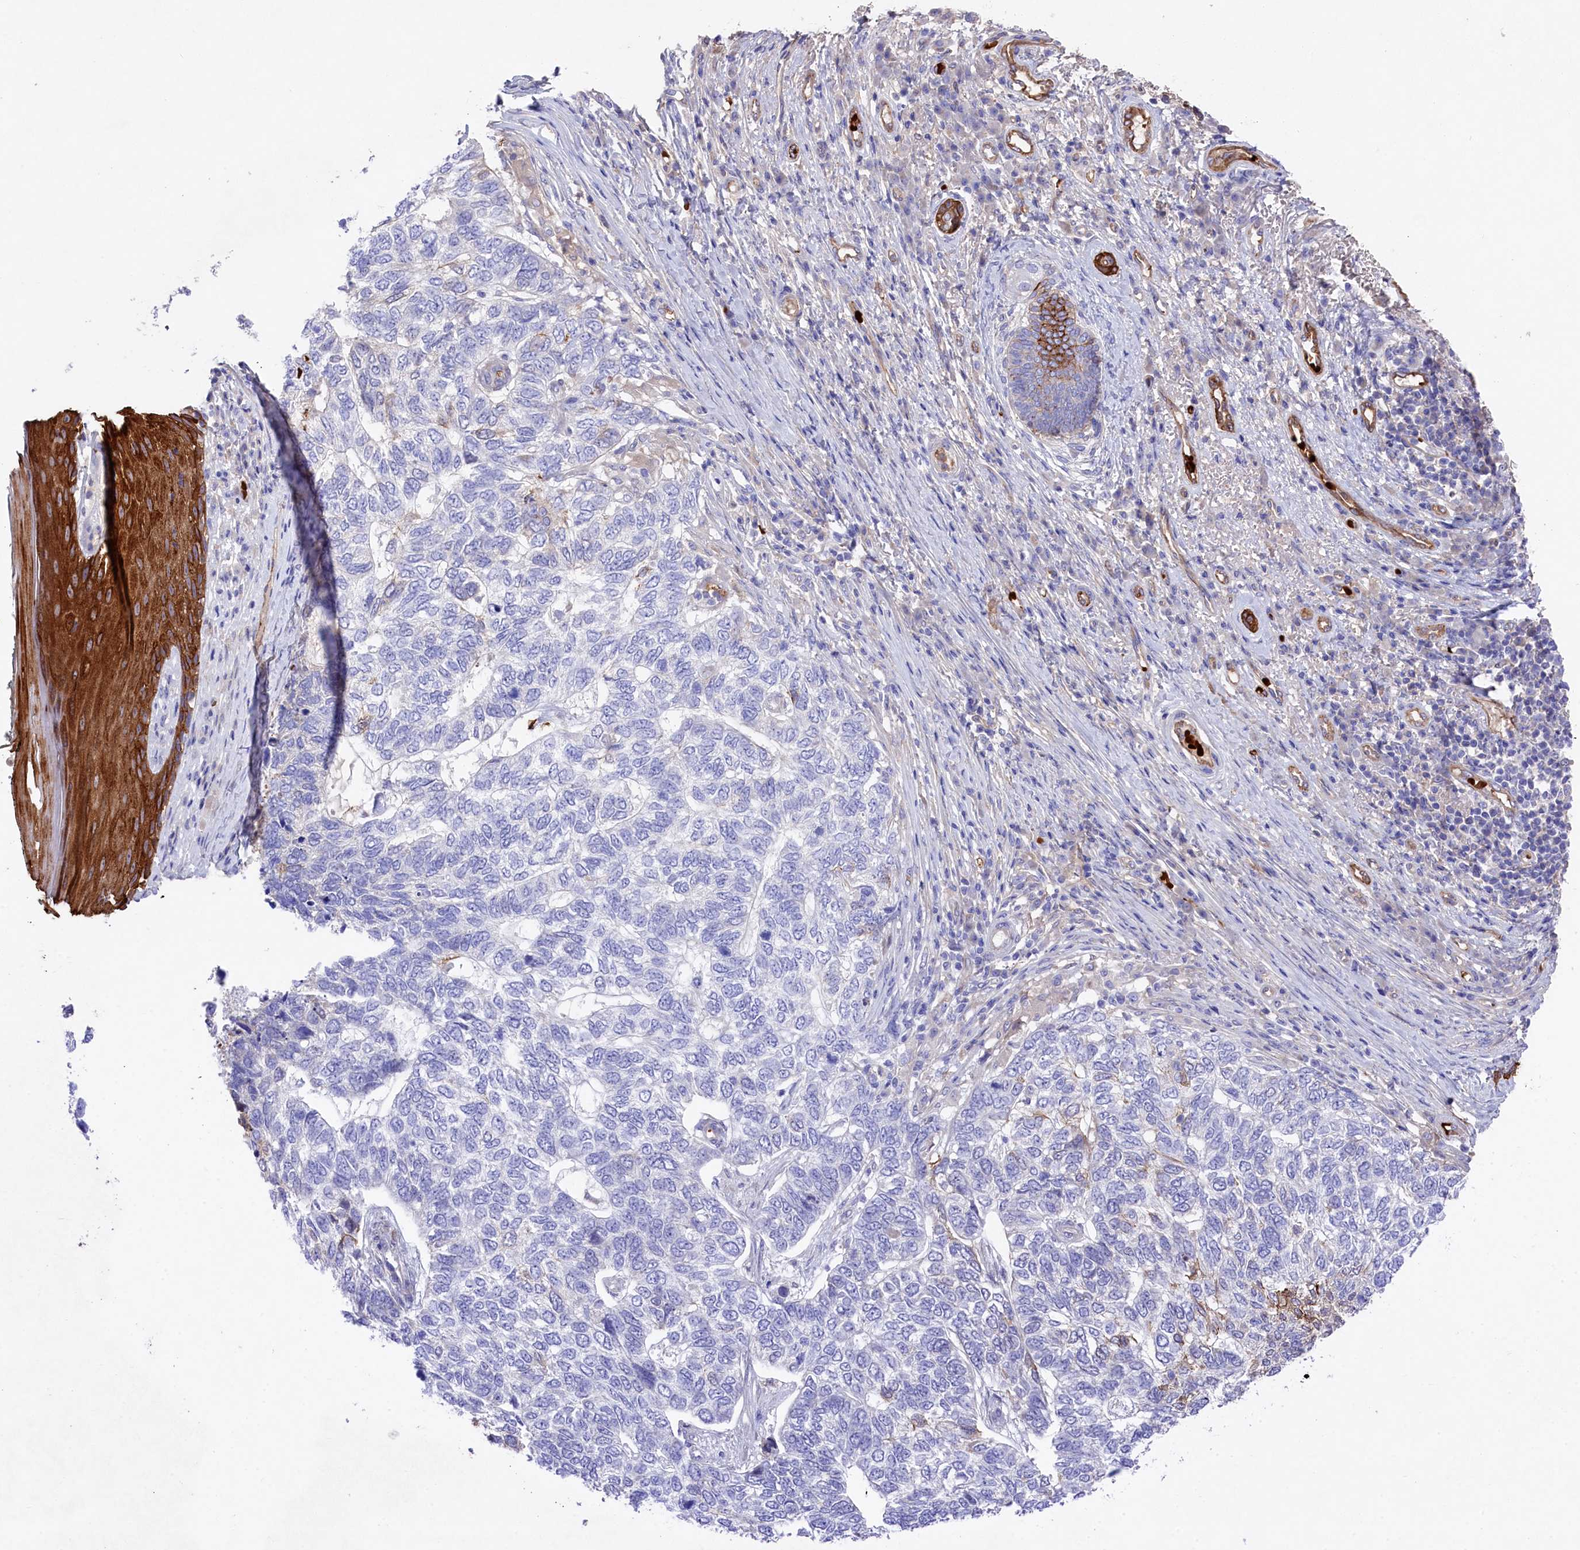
{"staining": {"intensity": "negative", "quantity": "none", "location": "none"}, "tissue": "skin cancer", "cell_type": "Tumor cells", "image_type": "cancer", "snomed": [{"axis": "morphology", "description": "Basal cell carcinoma"}, {"axis": "topography", "description": "Skin"}], "caption": "This is an immunohistochemistry histopathology image of basal cell carcinoma (skin). There is no expression in tumor cells.", "gene": "LHFPL4", "patient": {"sex": "female", "age": 65}}